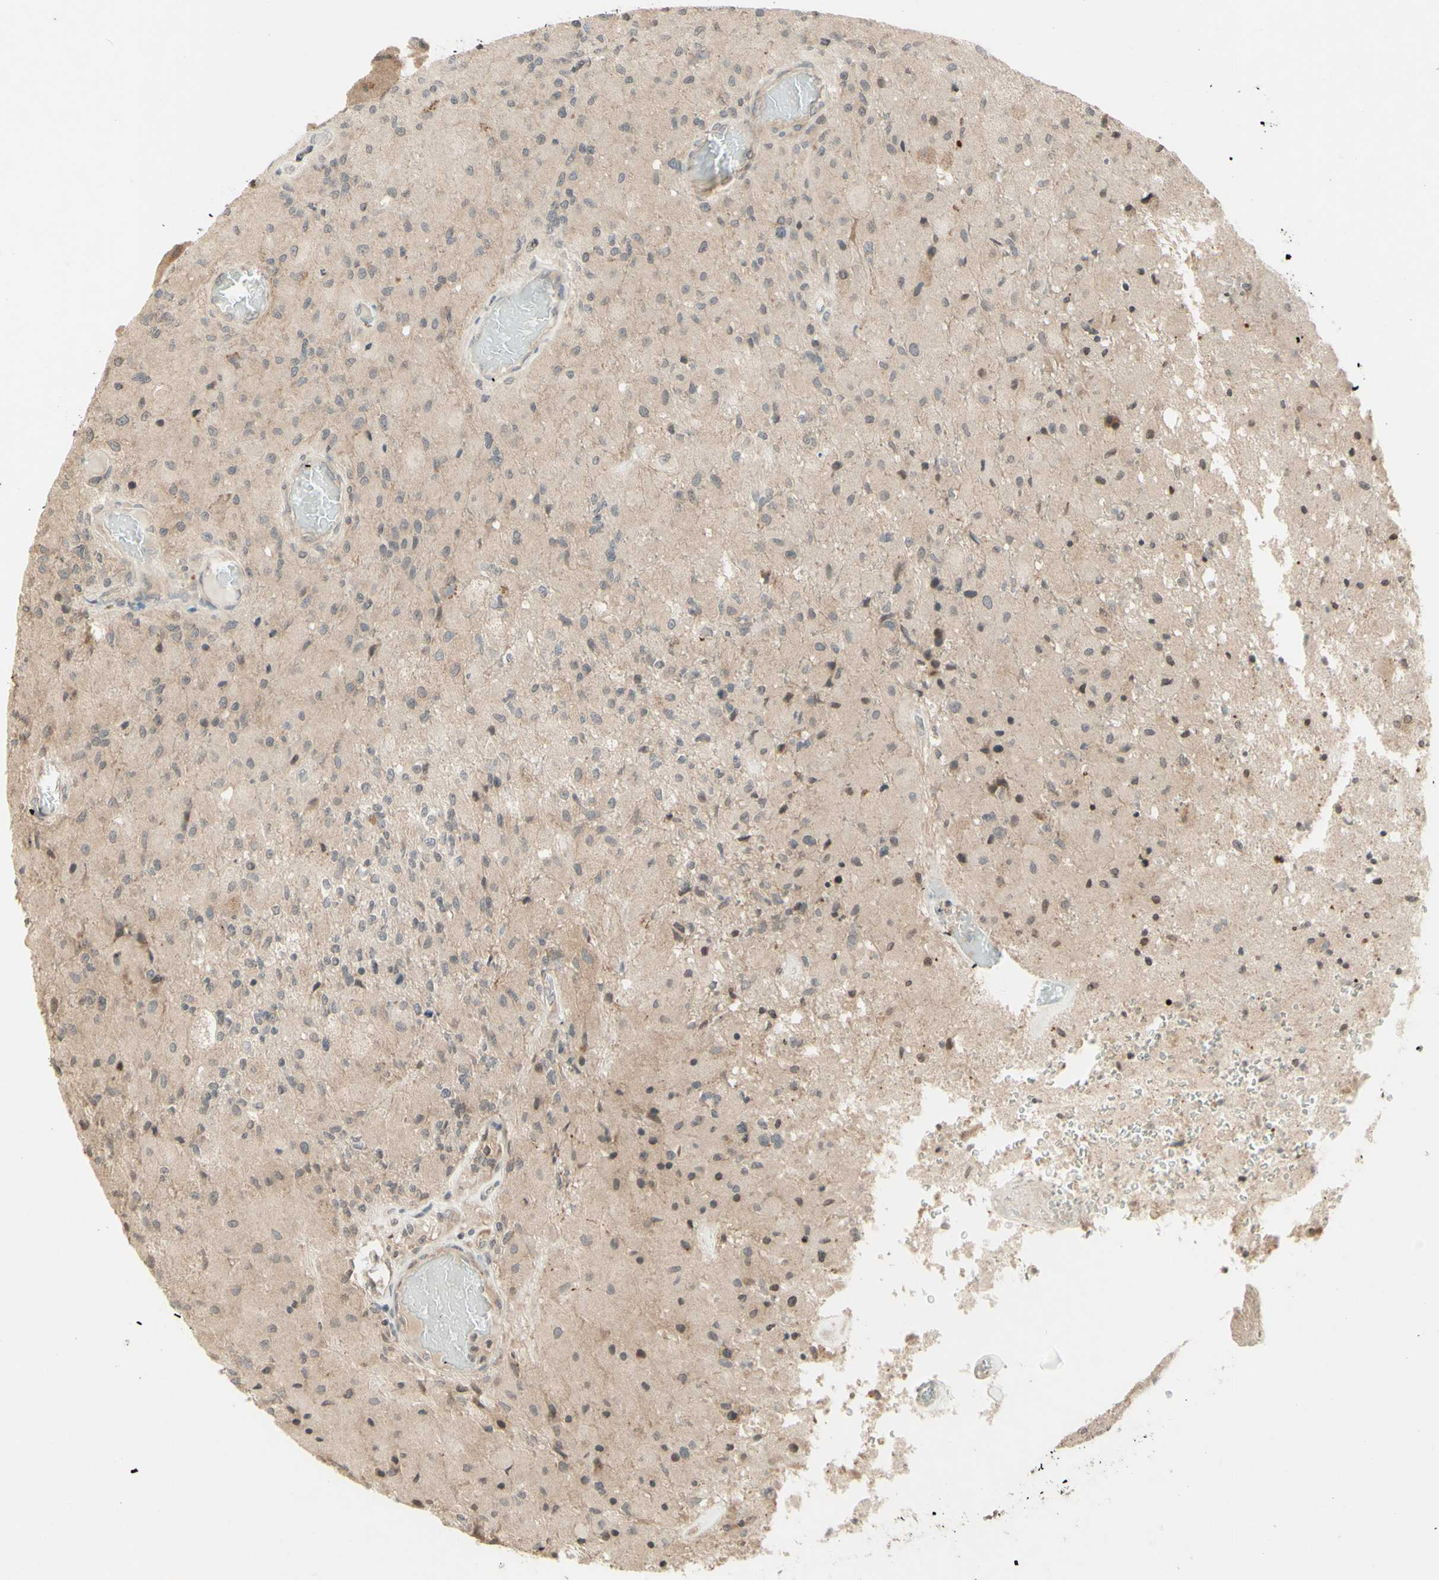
{"staining": {"intensity": "moderate", "quantity": "<25%", "location": "cytoplasmic/membranous"}, "tissue": "glioma", "cell_type": "Tumor cells", "image_type": "cancer", "snomed": [{"axis": "morphology", "description": "Normal tissue, NOS"}, {"axis": "morphology", "description": "Glioma, malignant, High grade"}, {"axis": "topography", "description": "Cerebral cortex"}], "caption": "Malignant glioma (high-grade) was stained to show a protein in brown. There is low levels of moderate cytoplasmic/membranous positivity in about <25% of tumor cells.", "gene": "ZW10", "patient": {"sex": "male", "age": 77}}